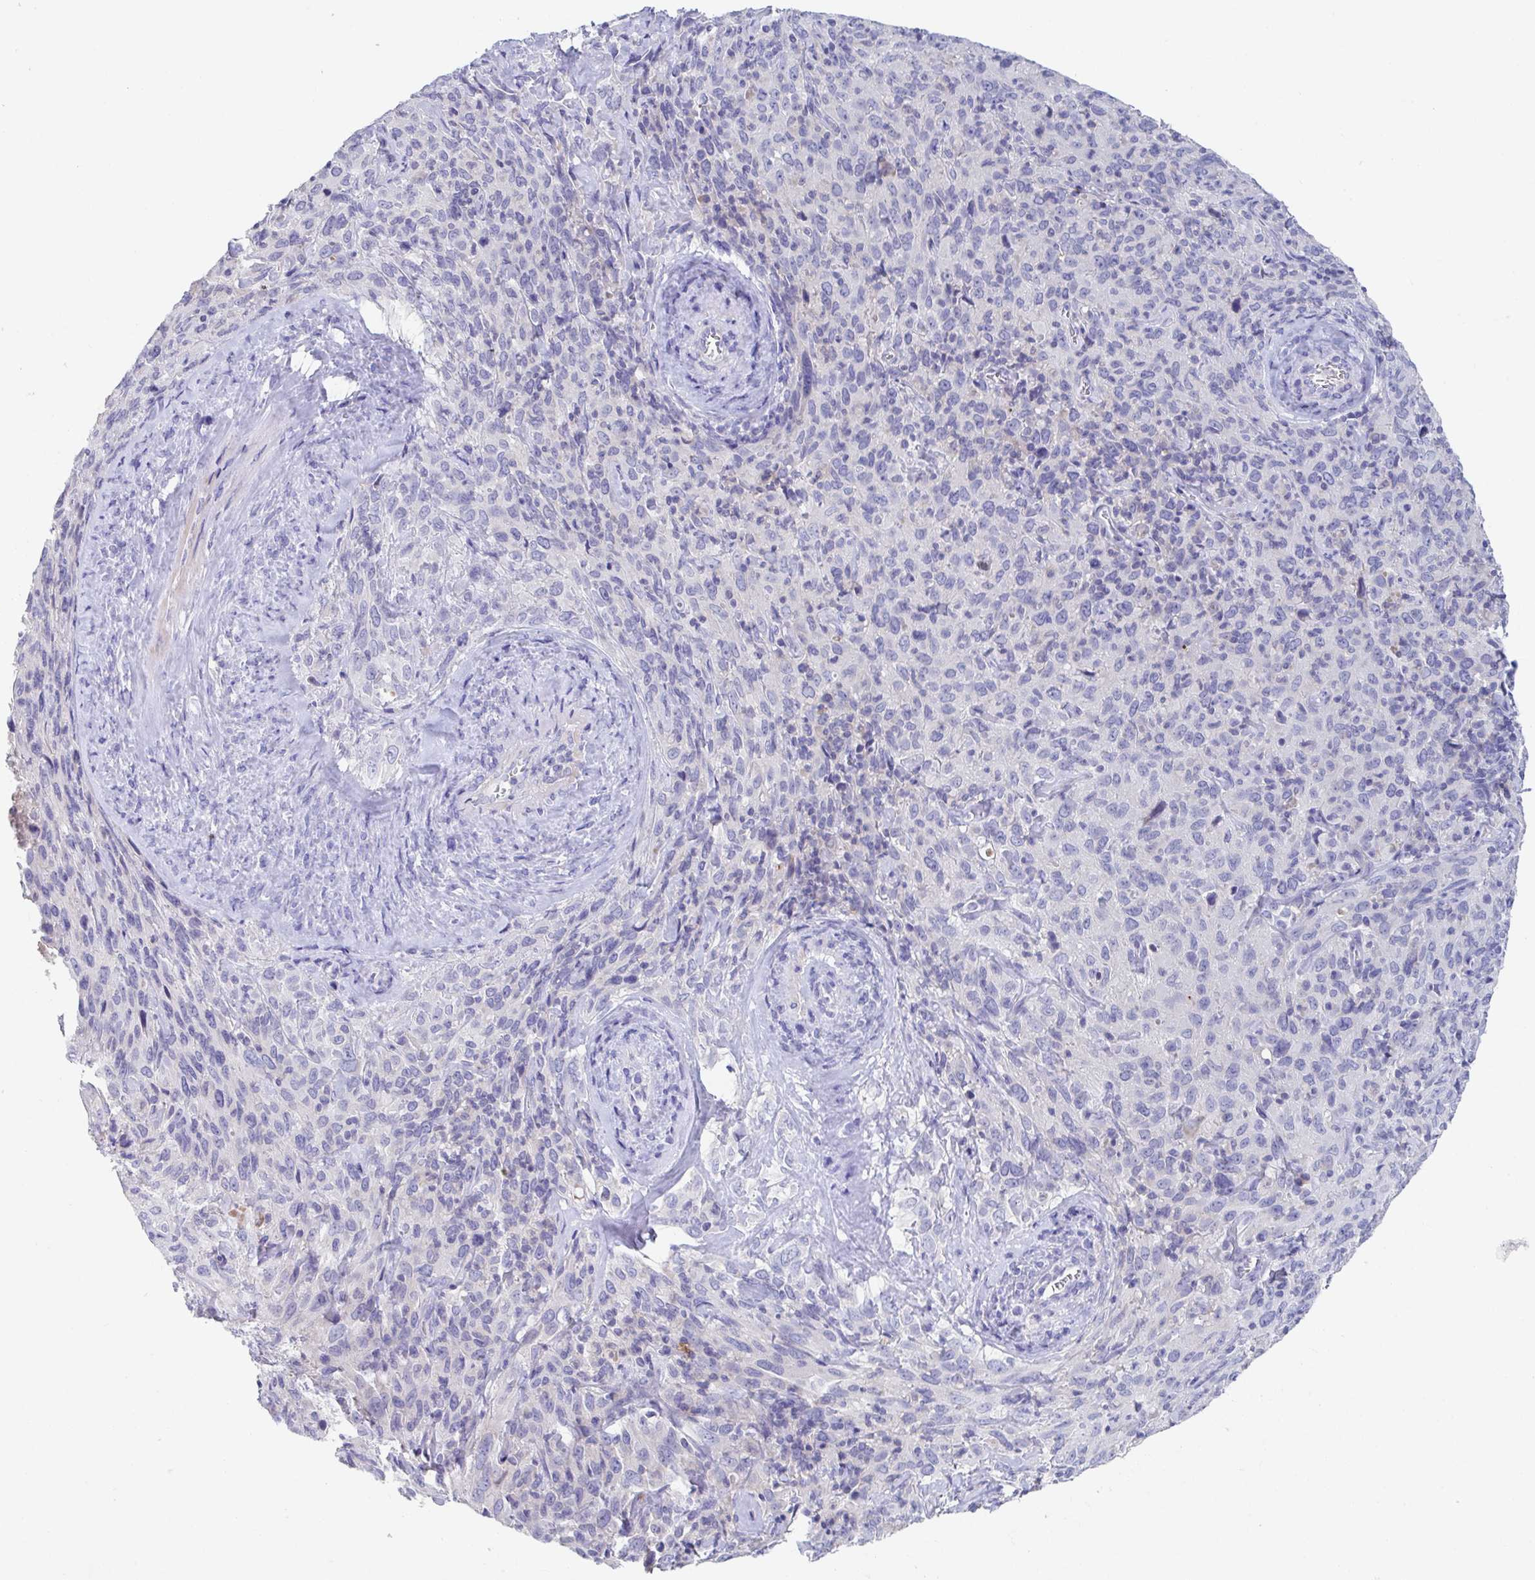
{"staining": {"intensity": "negative", "quantity": "none", "location": "none"}, "tissue": "cervical cancer", "cell_type": "Tumor cells", "image_type": "cancer", "snomed": [{"axis": "morphology", "description": "Normal tissue, NOS"}, {"axis": "morphology", "description": "Squamous cell carcinoma, NOS"}, {"axis": "topography", "description": "Cervix"}], "caption": "This is a histopathology image of immunohistochemistry staining of cervical squamous cell carcinoma, which shows no expression in tumor cells.", "gene": "ZNF561", "patient": {"sex": "female", "age": 51}}